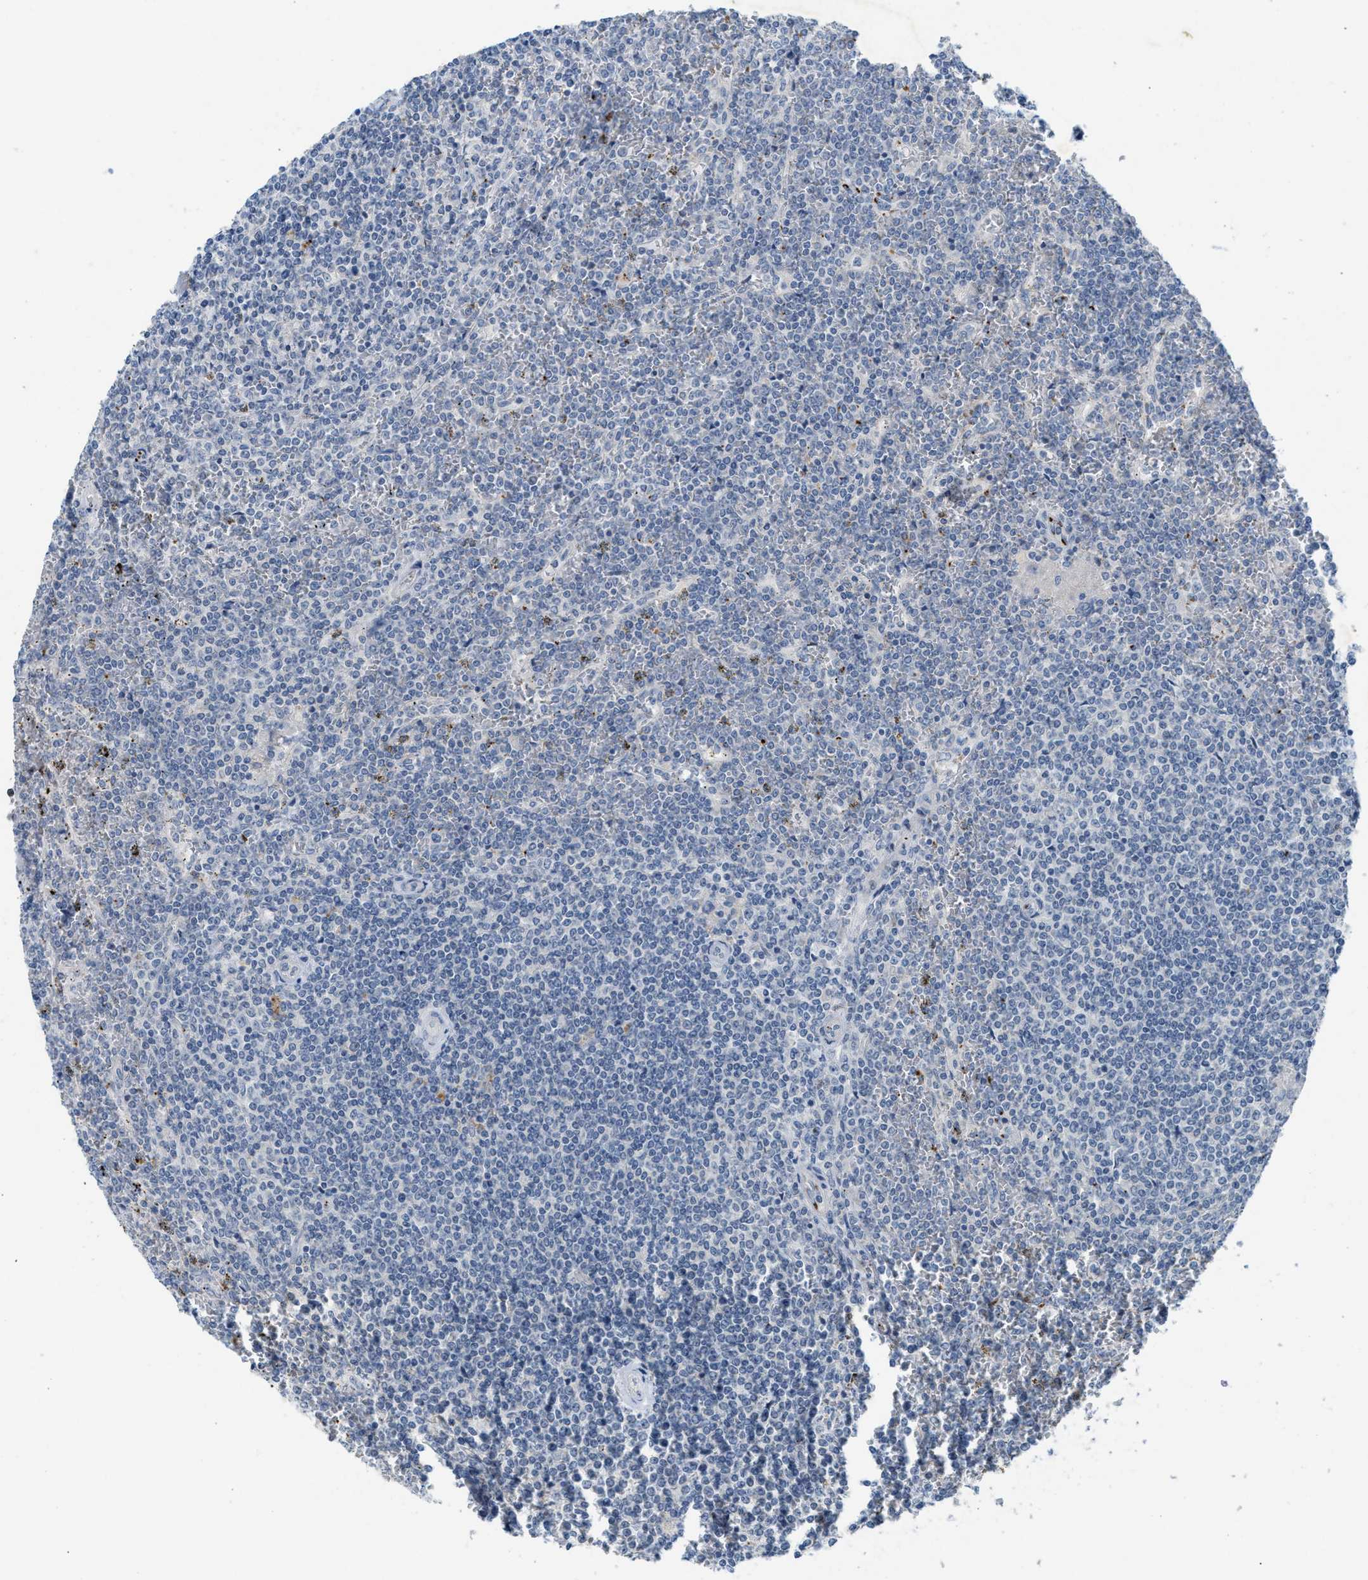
{"staining": {"intensity": "negative", "quantity": "none", "location": "none"}, "tissue": "lymphoma", "cell_type": "Tumor cells", "image_type": "cancer", "snomed": [{"axis": "morphology", "description": "Malignant lymphoma, non-Hodgkin's type, Low grade"}, {"axis": "topography", "description": "Spleen"}], "caption": "Lymphoma was stained to show a protein in brown. There is no significant staining in tumor cells.", "gene": "SLC5A5", "patient": {"sex": "female", "age": 19}}